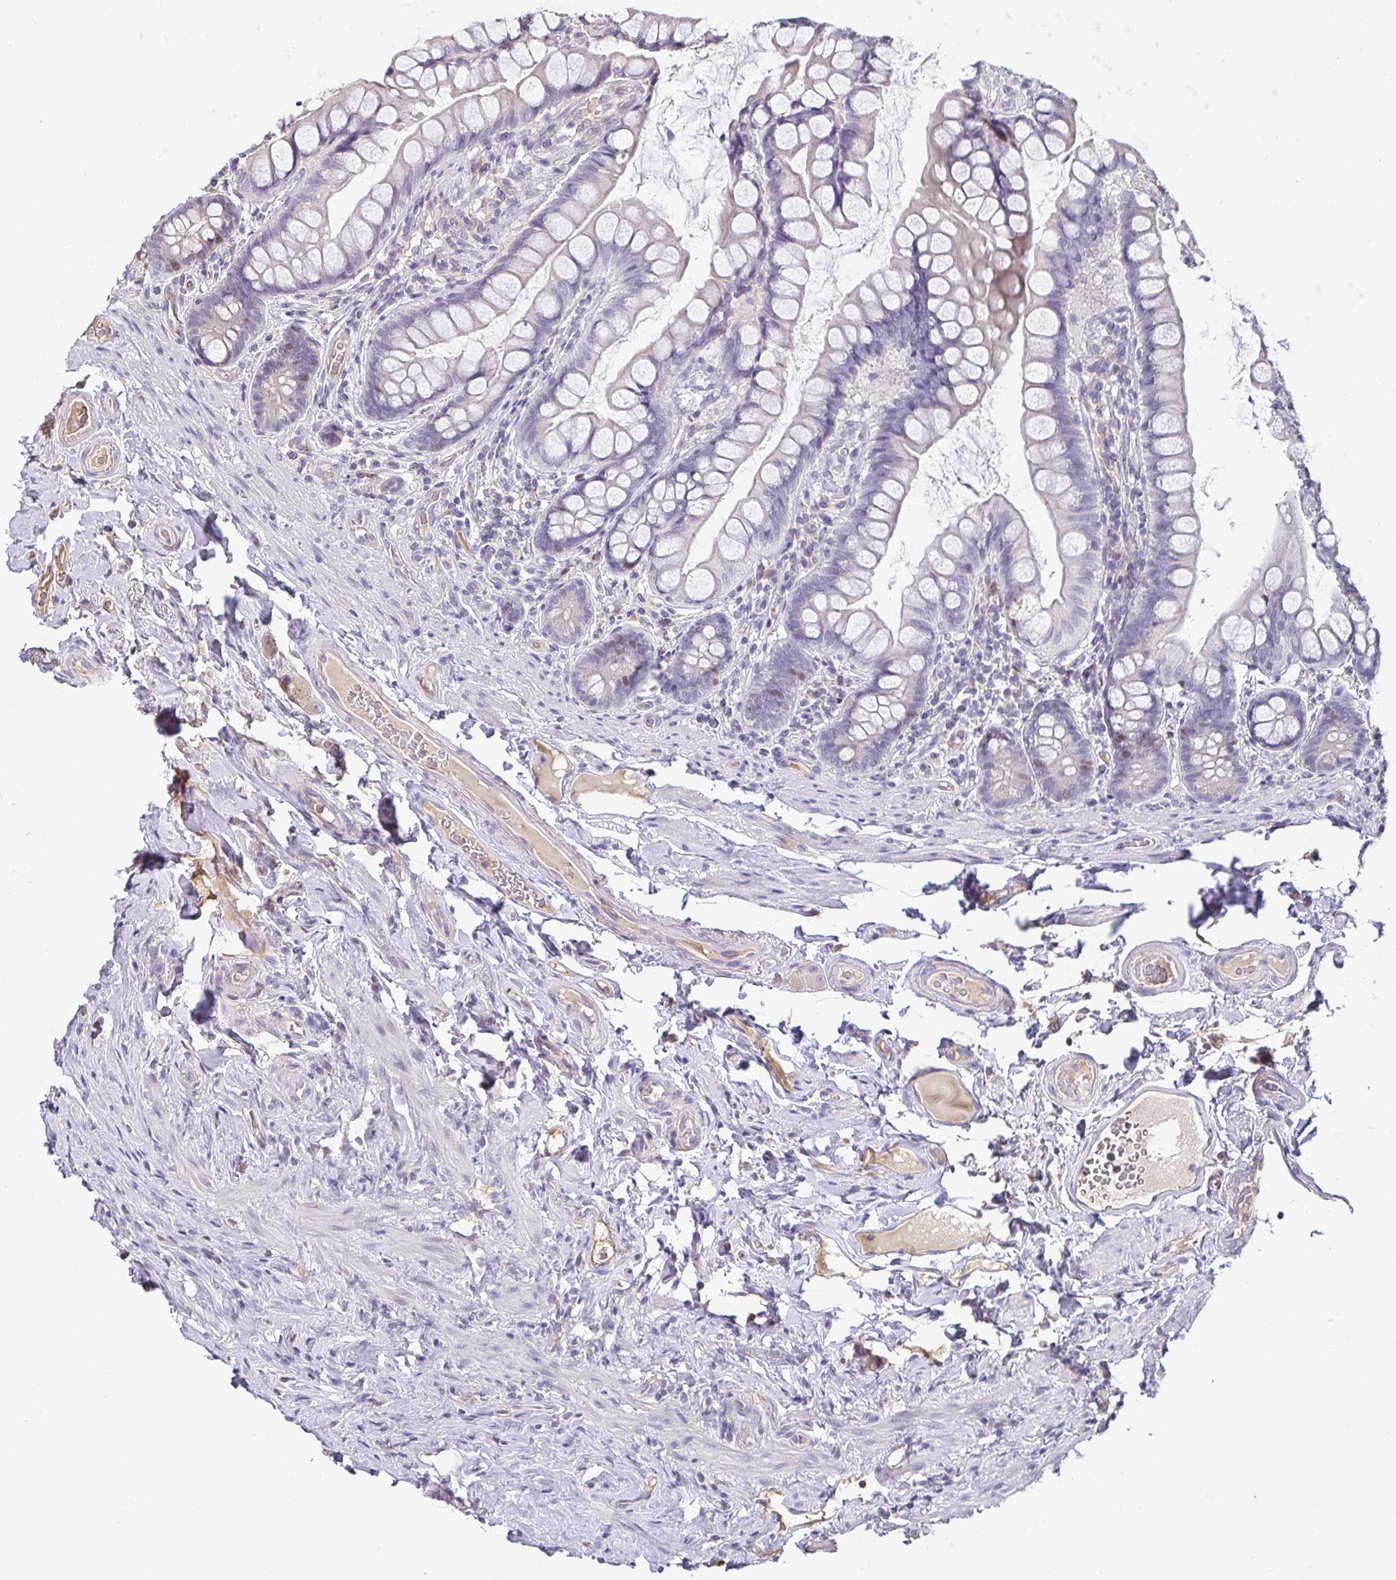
{"staining": {"intensity": "negative", "quantity": "none", "location": "none"}, "tissue": "small intestine", "cell_type": "Glandular cells", "image_type": "normal", "snomed": [{"axis": "morphology", "description": "Normal tissue, NOS"}, {"axis": "topography", "description": "Small intestine"}], "caption": "Immunohistochemistry (IHC) of normal small intestine demonstrates no positivity in glandular cells.", "gene": "ANLN", "patient": {"sex": "male", "age": 70}}